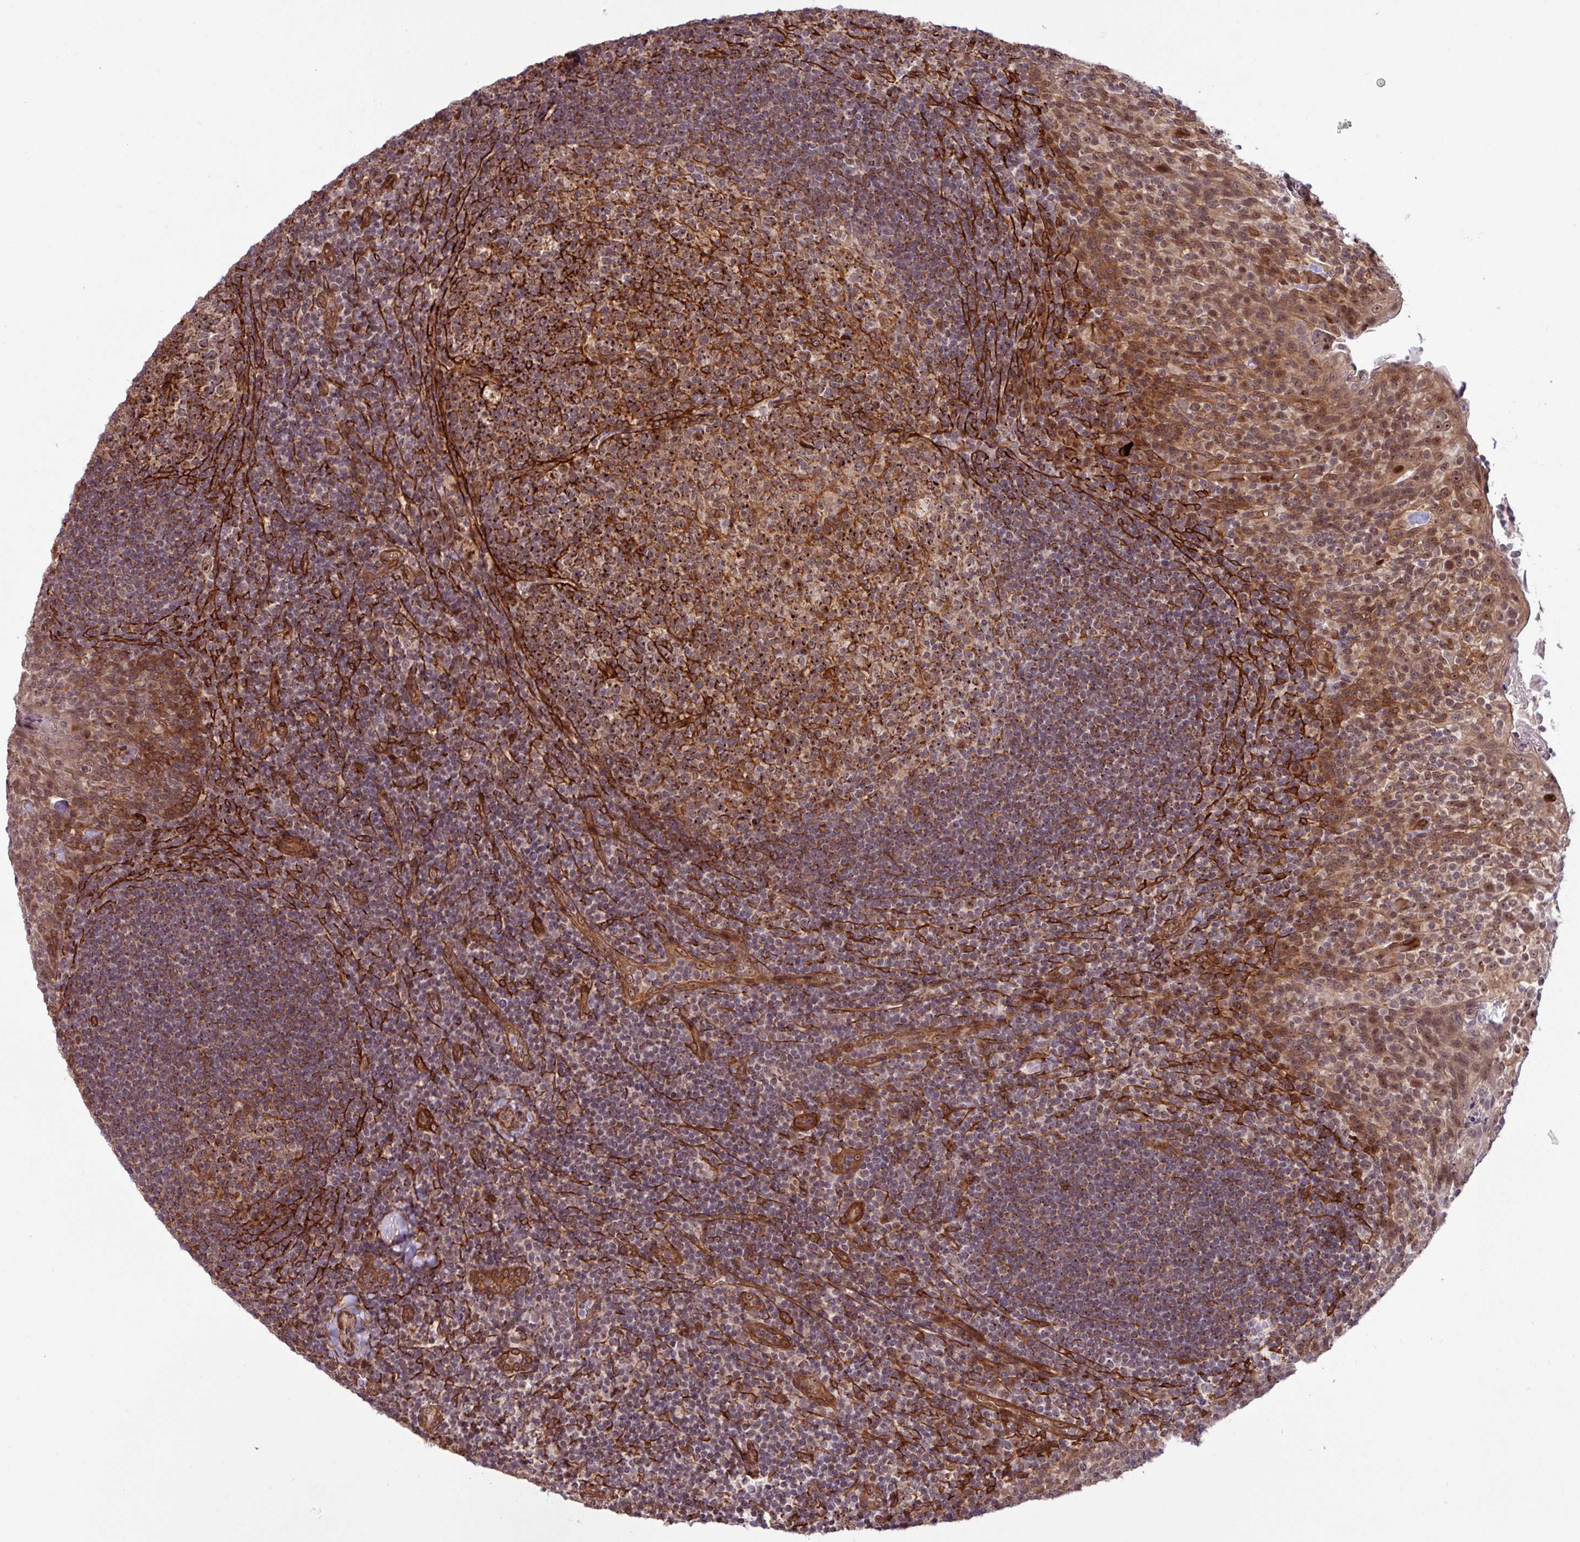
{"staining": {"intensity": "strong", "quantity": "25%-75%", "location": "cytoplasmic/membranous"}, "tissue": "tonsil", "cell_type": "Germinal center cells", "image_type": "normal", "snomed": [{"axis": "morphology", "description": "Normal tissue, NOS"}, {"axis": "topography", "description": "Tonsil"}], "caption": "Protein expression analysis of benign human tonsil reveals strong cytoplasmic/membranous staining in approximately 25%-75% of germinal center cells.", "gene": "C7orf50", "patient": {"sex": "female", "age": 10}}